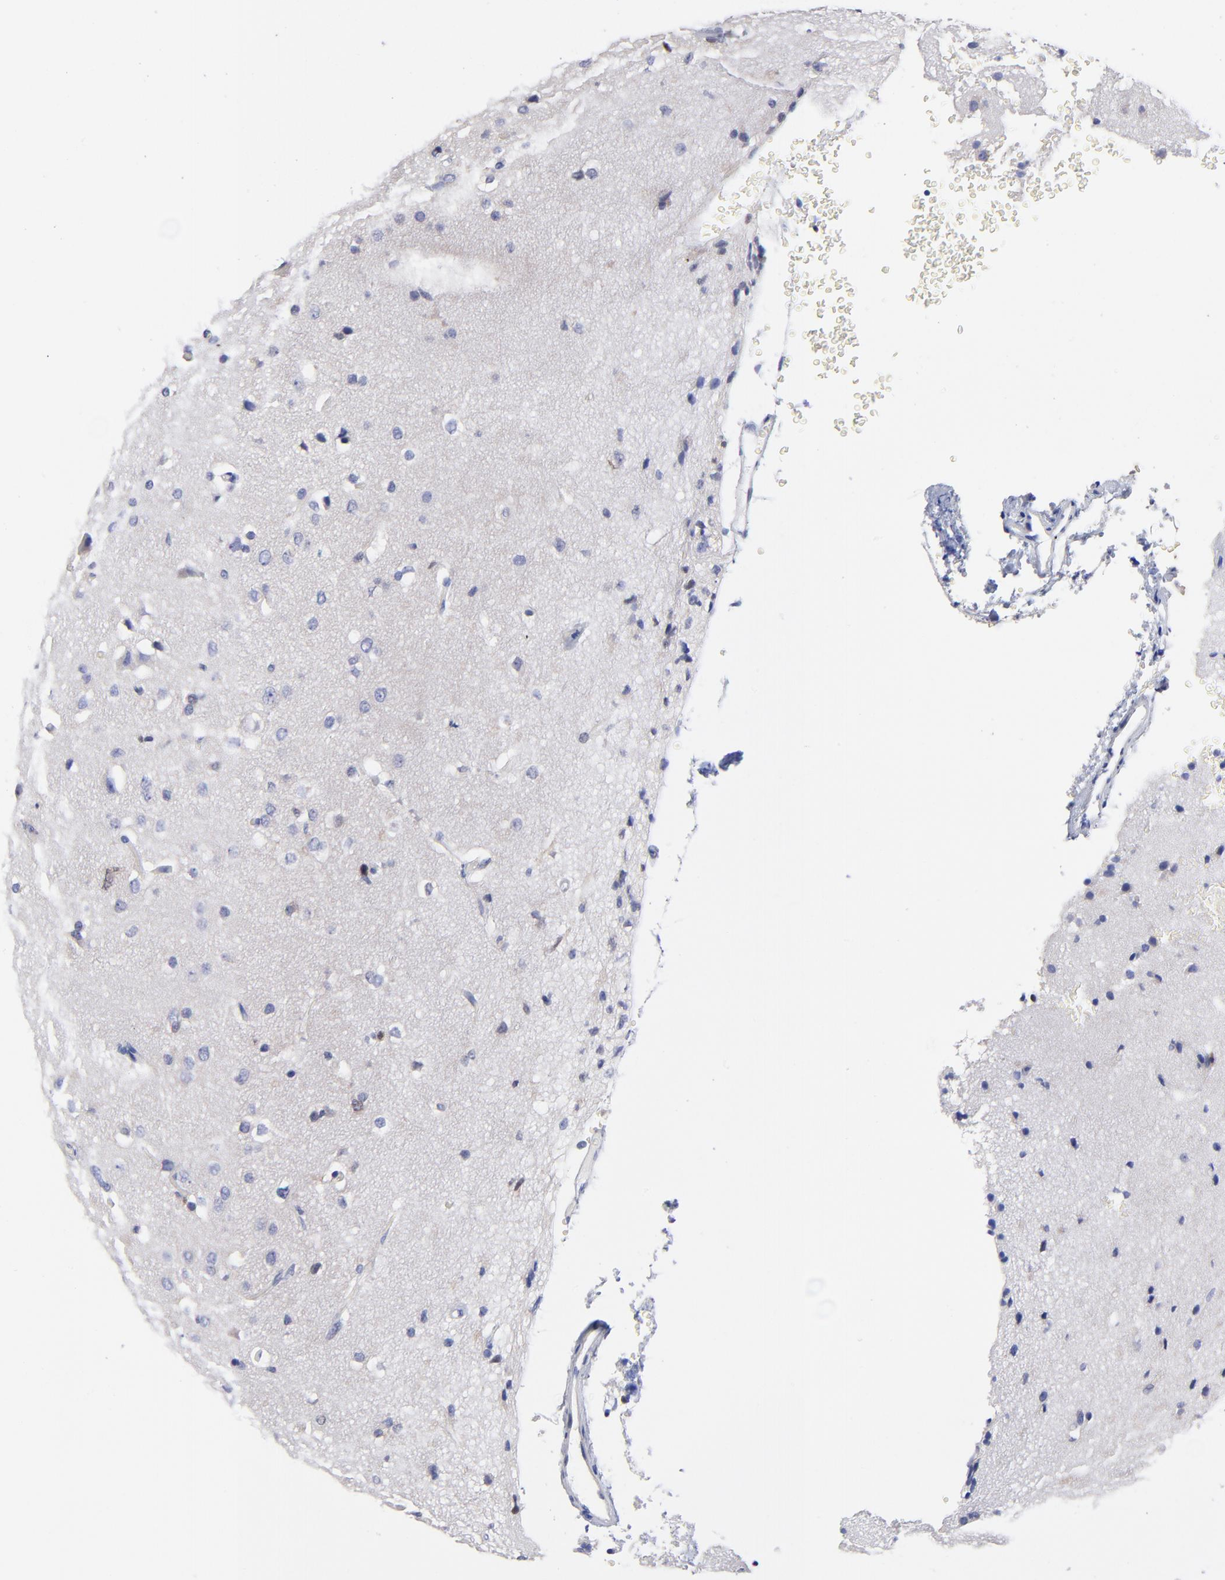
{"staining": {"intensity": "negative", "quantity": "none", "location": "none"}, "tissue": "glioma", "cell_type": "Tumor cells", "image_type": "cancer", "snomed": [{"axis": "morphology", "description": "Glioma, malignant, High grade"}, {"axis": "topography", "description": "Brain"}], "caption": "Malignant high-grade glioma was stained to show a protein in brown. There is no significant staining in tumor cells. The staining was performed using DAB (3,3'-diaminobenzidine) to visualize the protein expression in brown, while the nuclei were stained in blue with hematoxylin (Magnification: 20x).", "gene": "DCTPP1", "patient": {"sex": "male", "age": 68}}